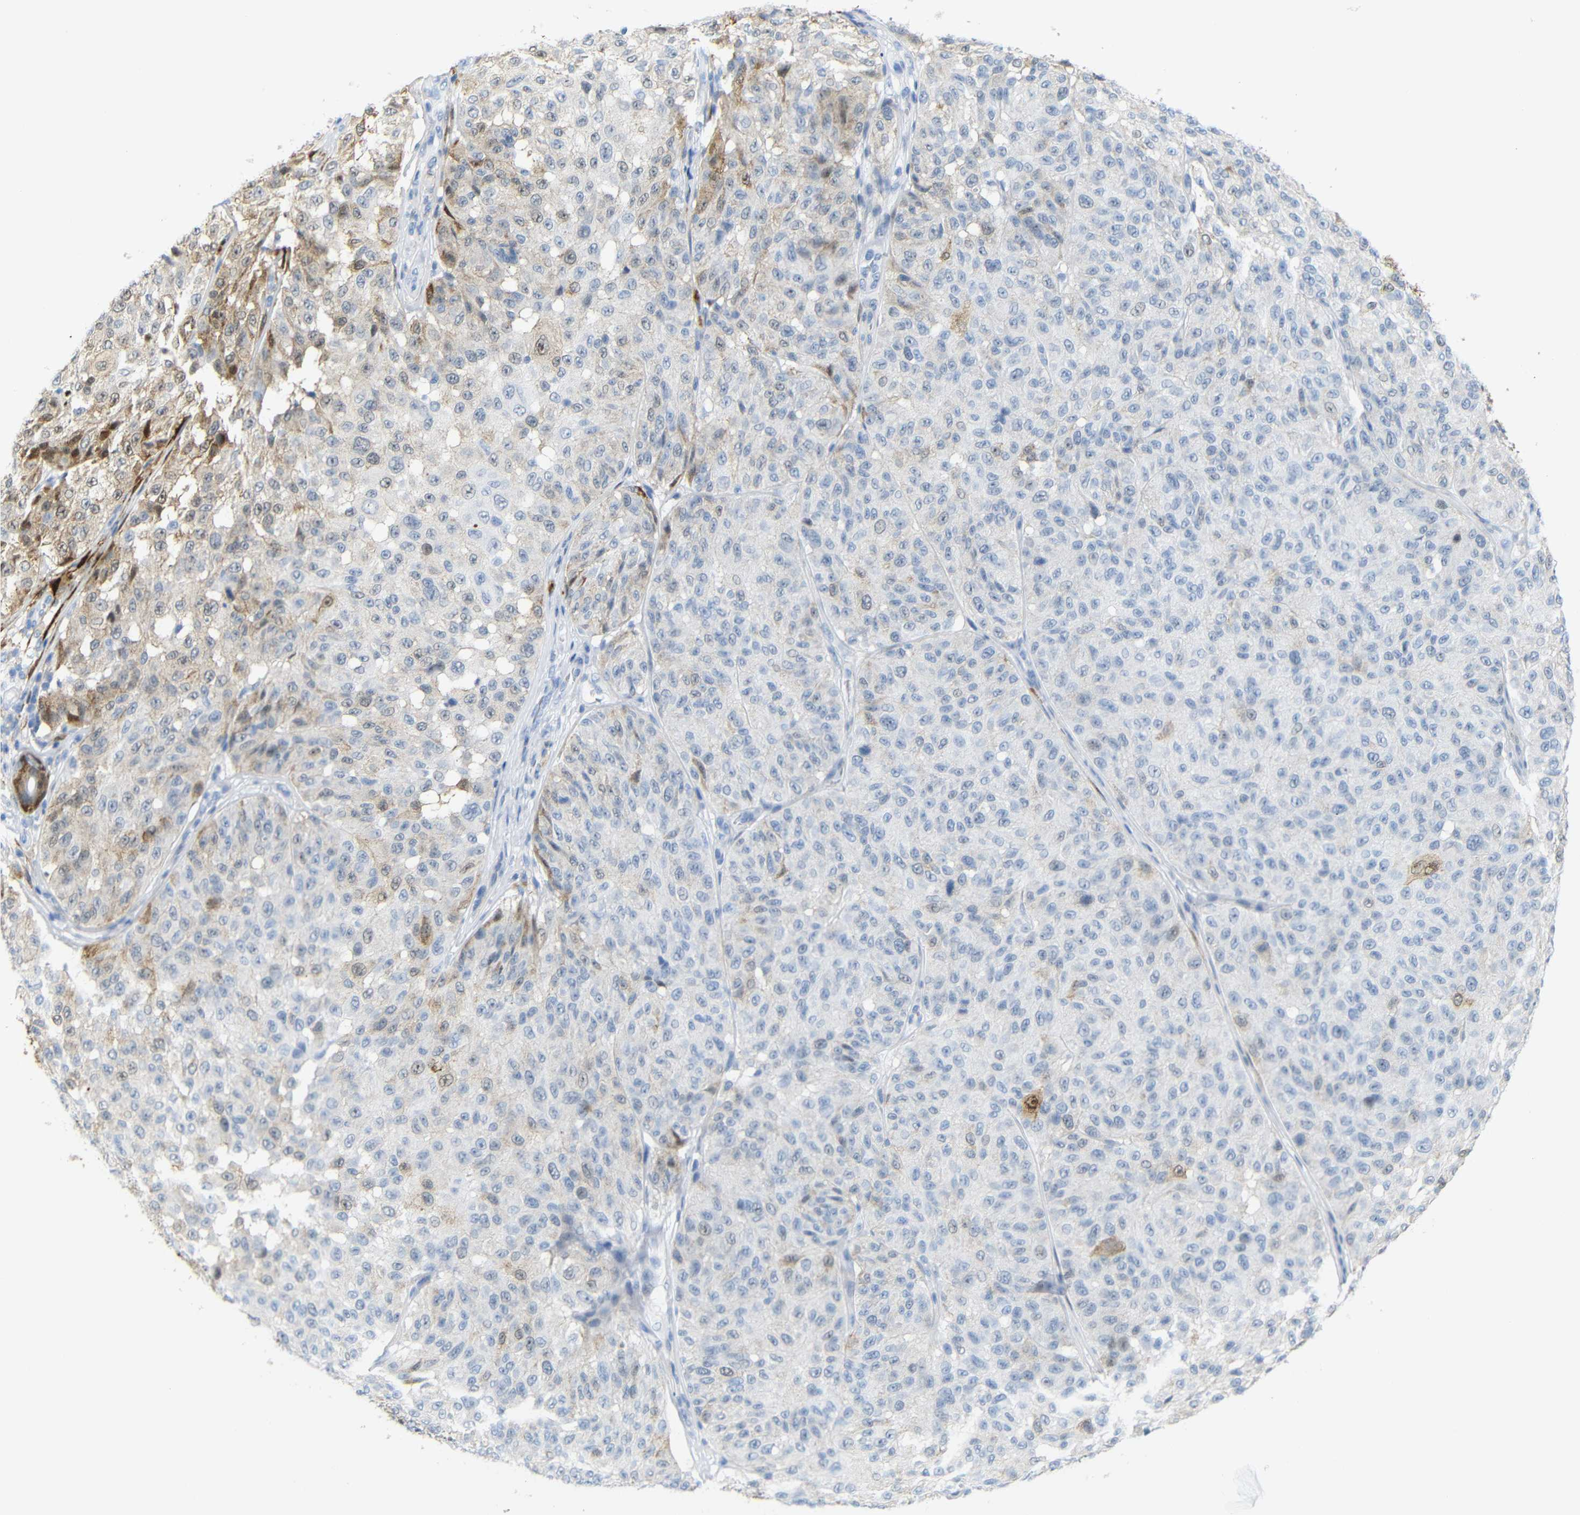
{"staining": {"intensity": "weak", "quantity": "<25%", "location": "cytoplasmic/membranous"}, "tissue": "melanoma", "cell_type": "Tumor cells", "image_type": "cancer", "snomed": [{"axis": "morphology", "description": "Malignant melanoma, NOS"}, {"axis": "topography", "description": "Skin"}], "caption": "Immunohistochemical staining of malignant melanoma displays no significant positivity in tumor cells.", "gene": "MT1A", "patient": {"sex": "female", "age": 46}}